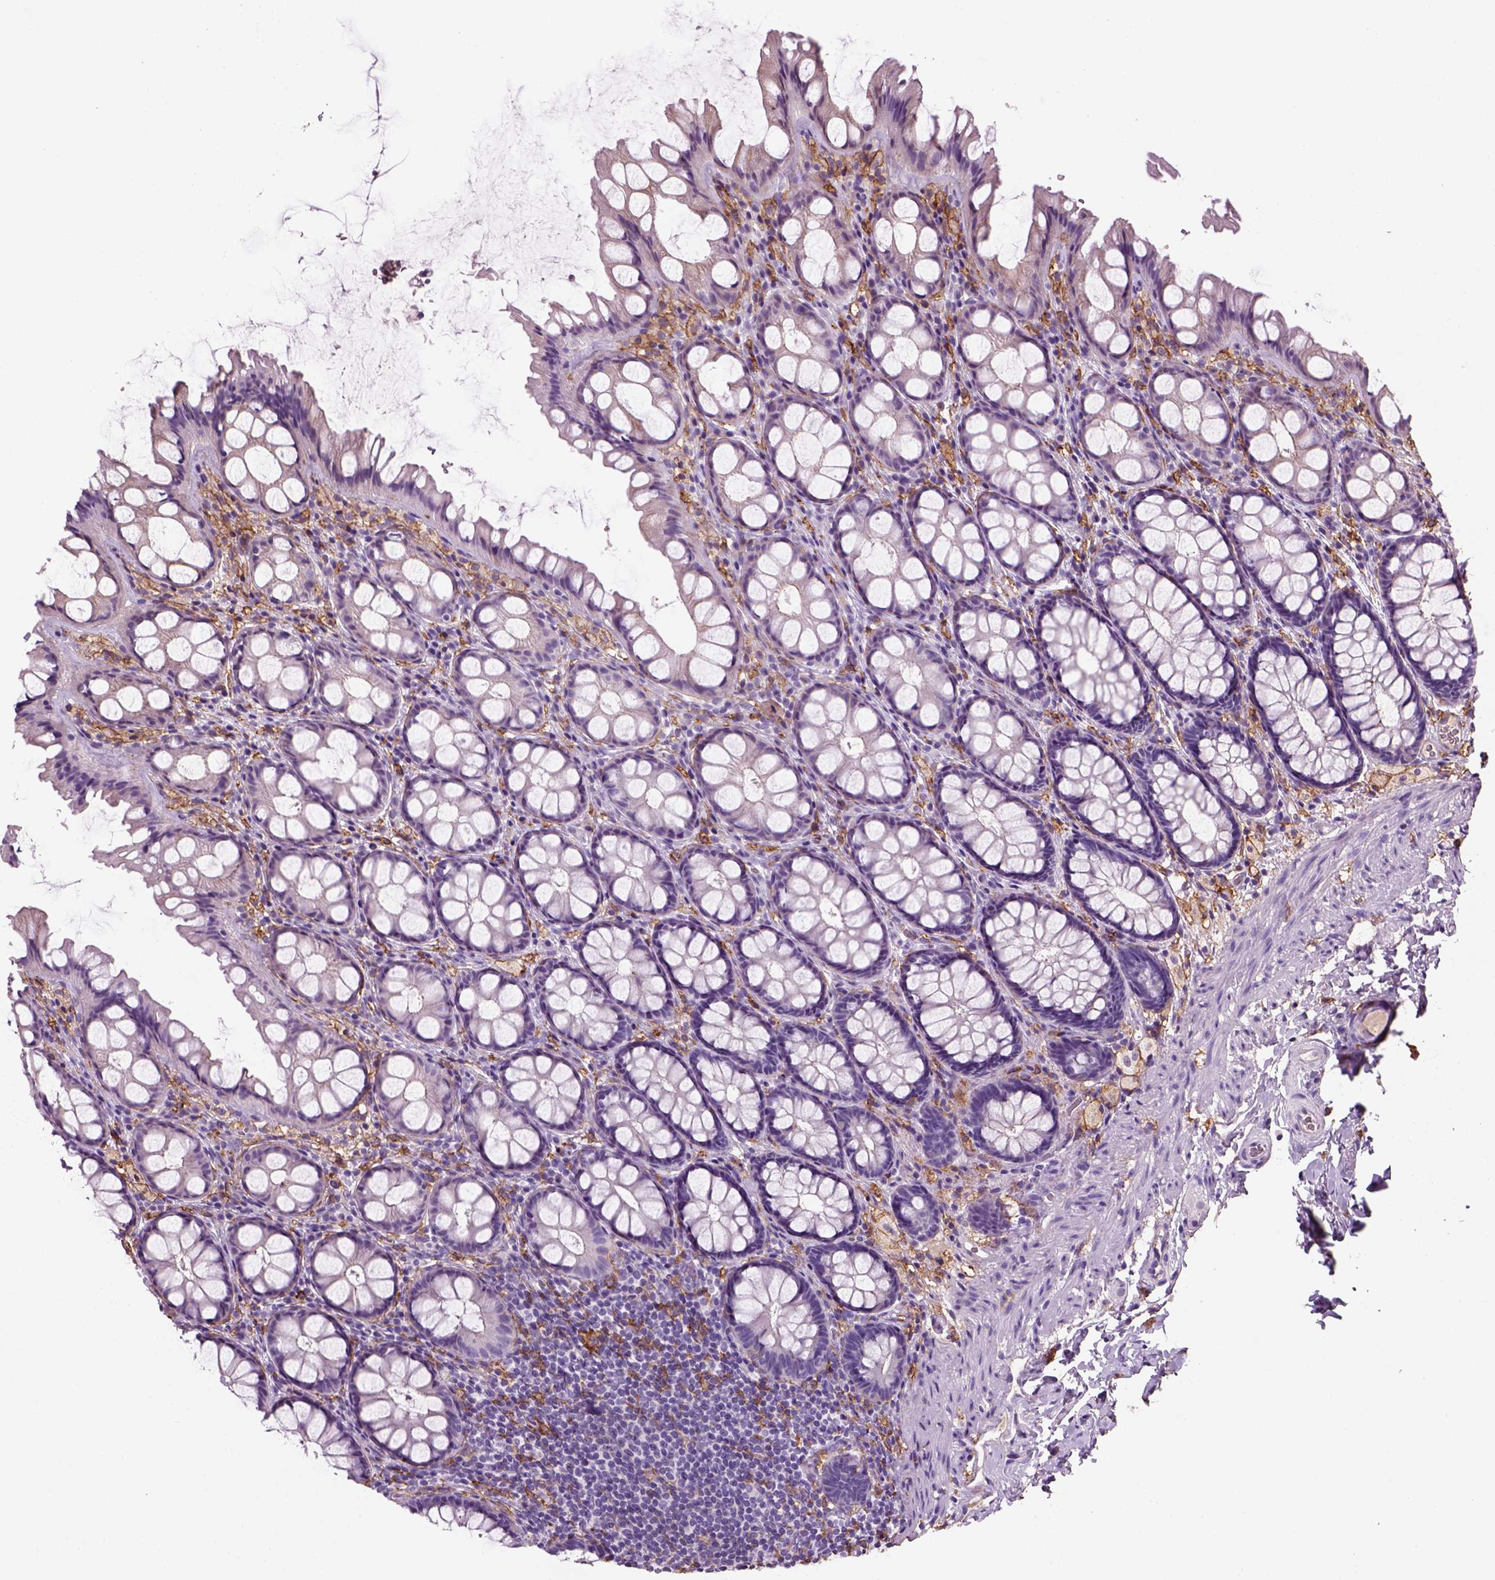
{"staining": {"intensity": "negative", "quantity": "none", "location": "none"}, "tissue": "colon", "cell_type": "Endothelial cells", "image_type": "normal", "snomed": [{"axis": "morphology", "description": "Normal tissue, NOS"}, {"axis": "topography", "description": "Colon"}], "caption": "High power microscopy histopathology image of an IHC image of normal colon, revealing no significant staining in endothelial cells.", "gene": "CD14", "patient": {"sex": "male", "age": 47}}